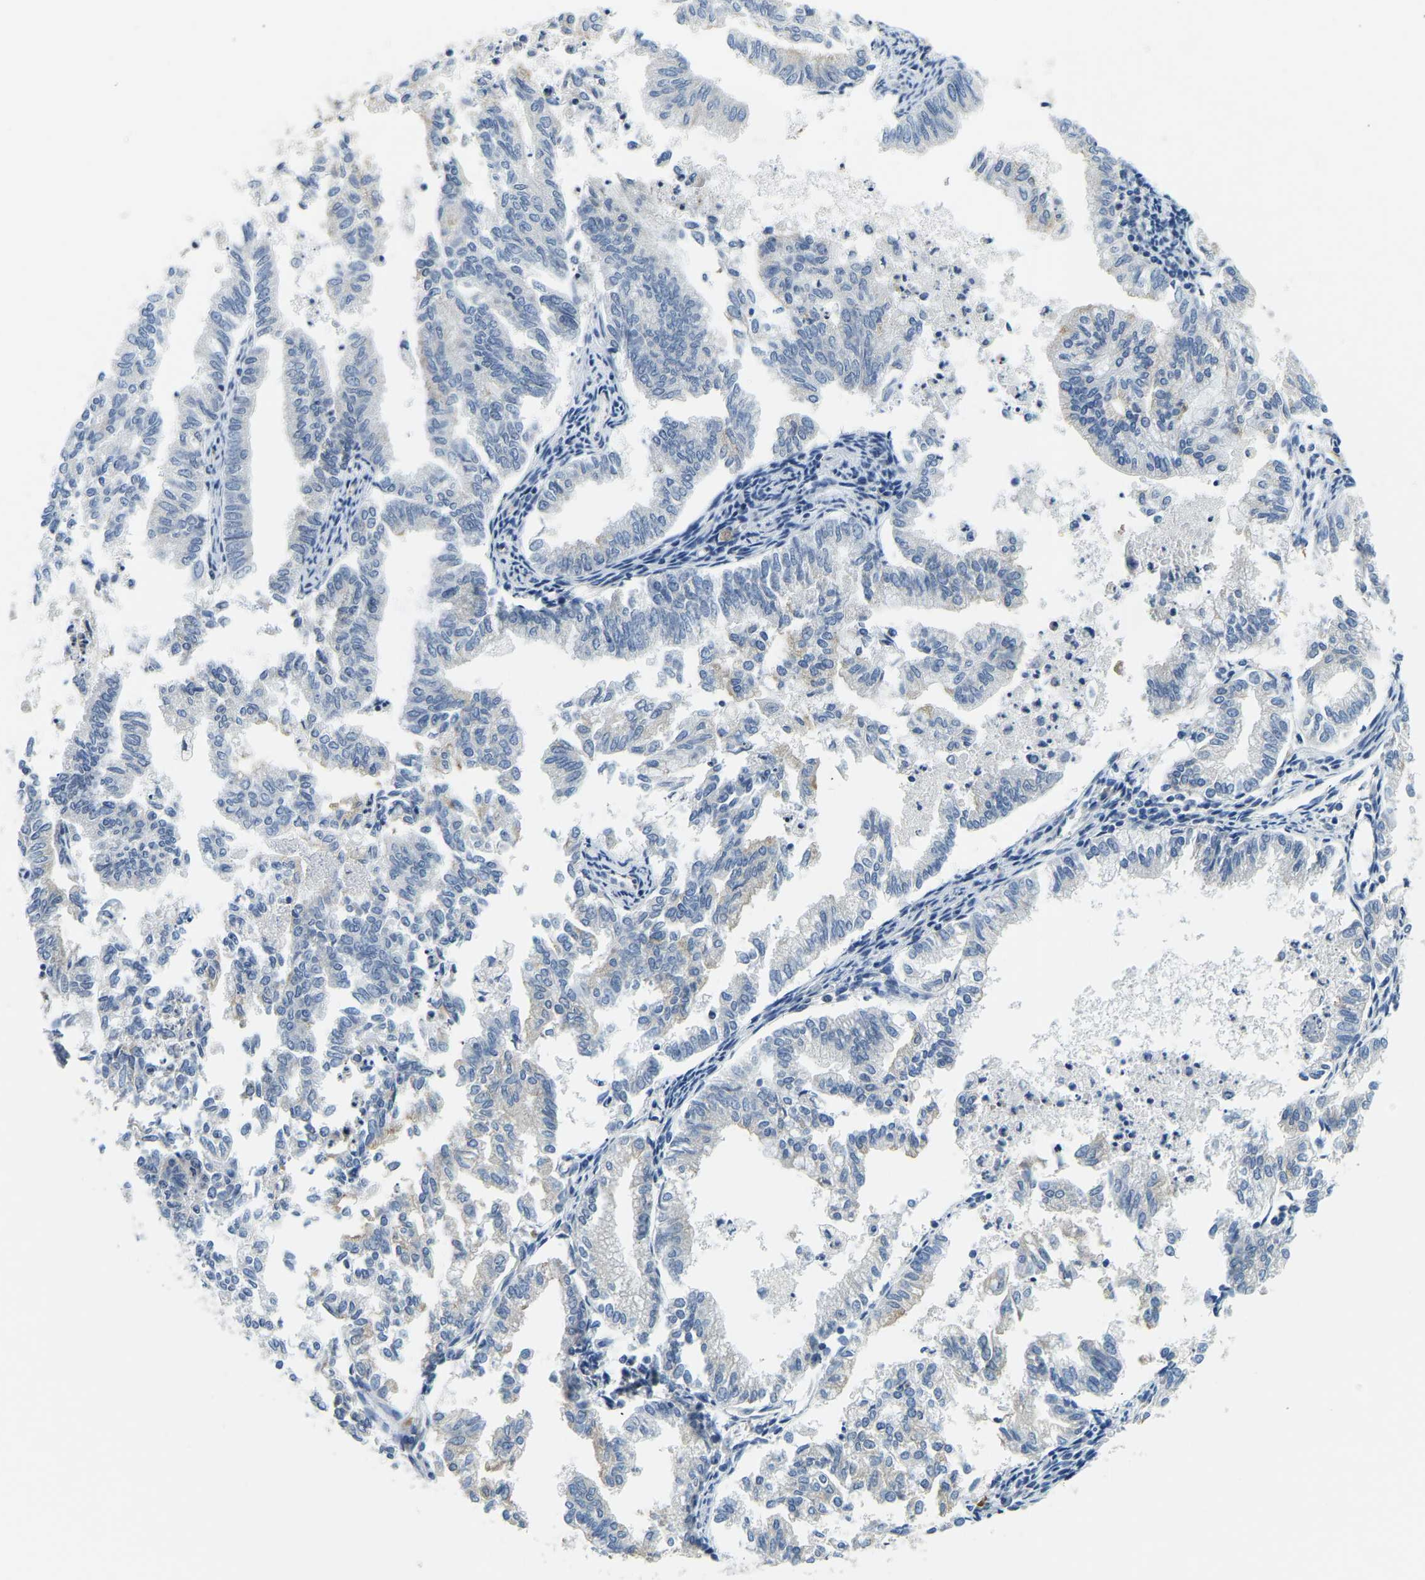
{"staining": {"intensity": "weak", "quantity": "<25%", "location": "cytoplasmic/membranous"}, "tissue": "endometrial cancer", "cell_type": "Tumor cells", "image_type": "cancer", "snomed": [{"axis": "morphology", "description": "Necrosis, NOS"}, {"axis": "morphology", "description": "Adenocarcinoma, NOS"}, {"axis": "topography", "description": "Endometrium"}], "caption": "IHC image of neoplastic tissue: human endometrial adenocarcinoma stained with DAB (3,3'-diaminobenzidine) shows no significant protein staining in tumor cells.", "gene": "RRP1", "patient": {"sex": "female", "age": 79}}